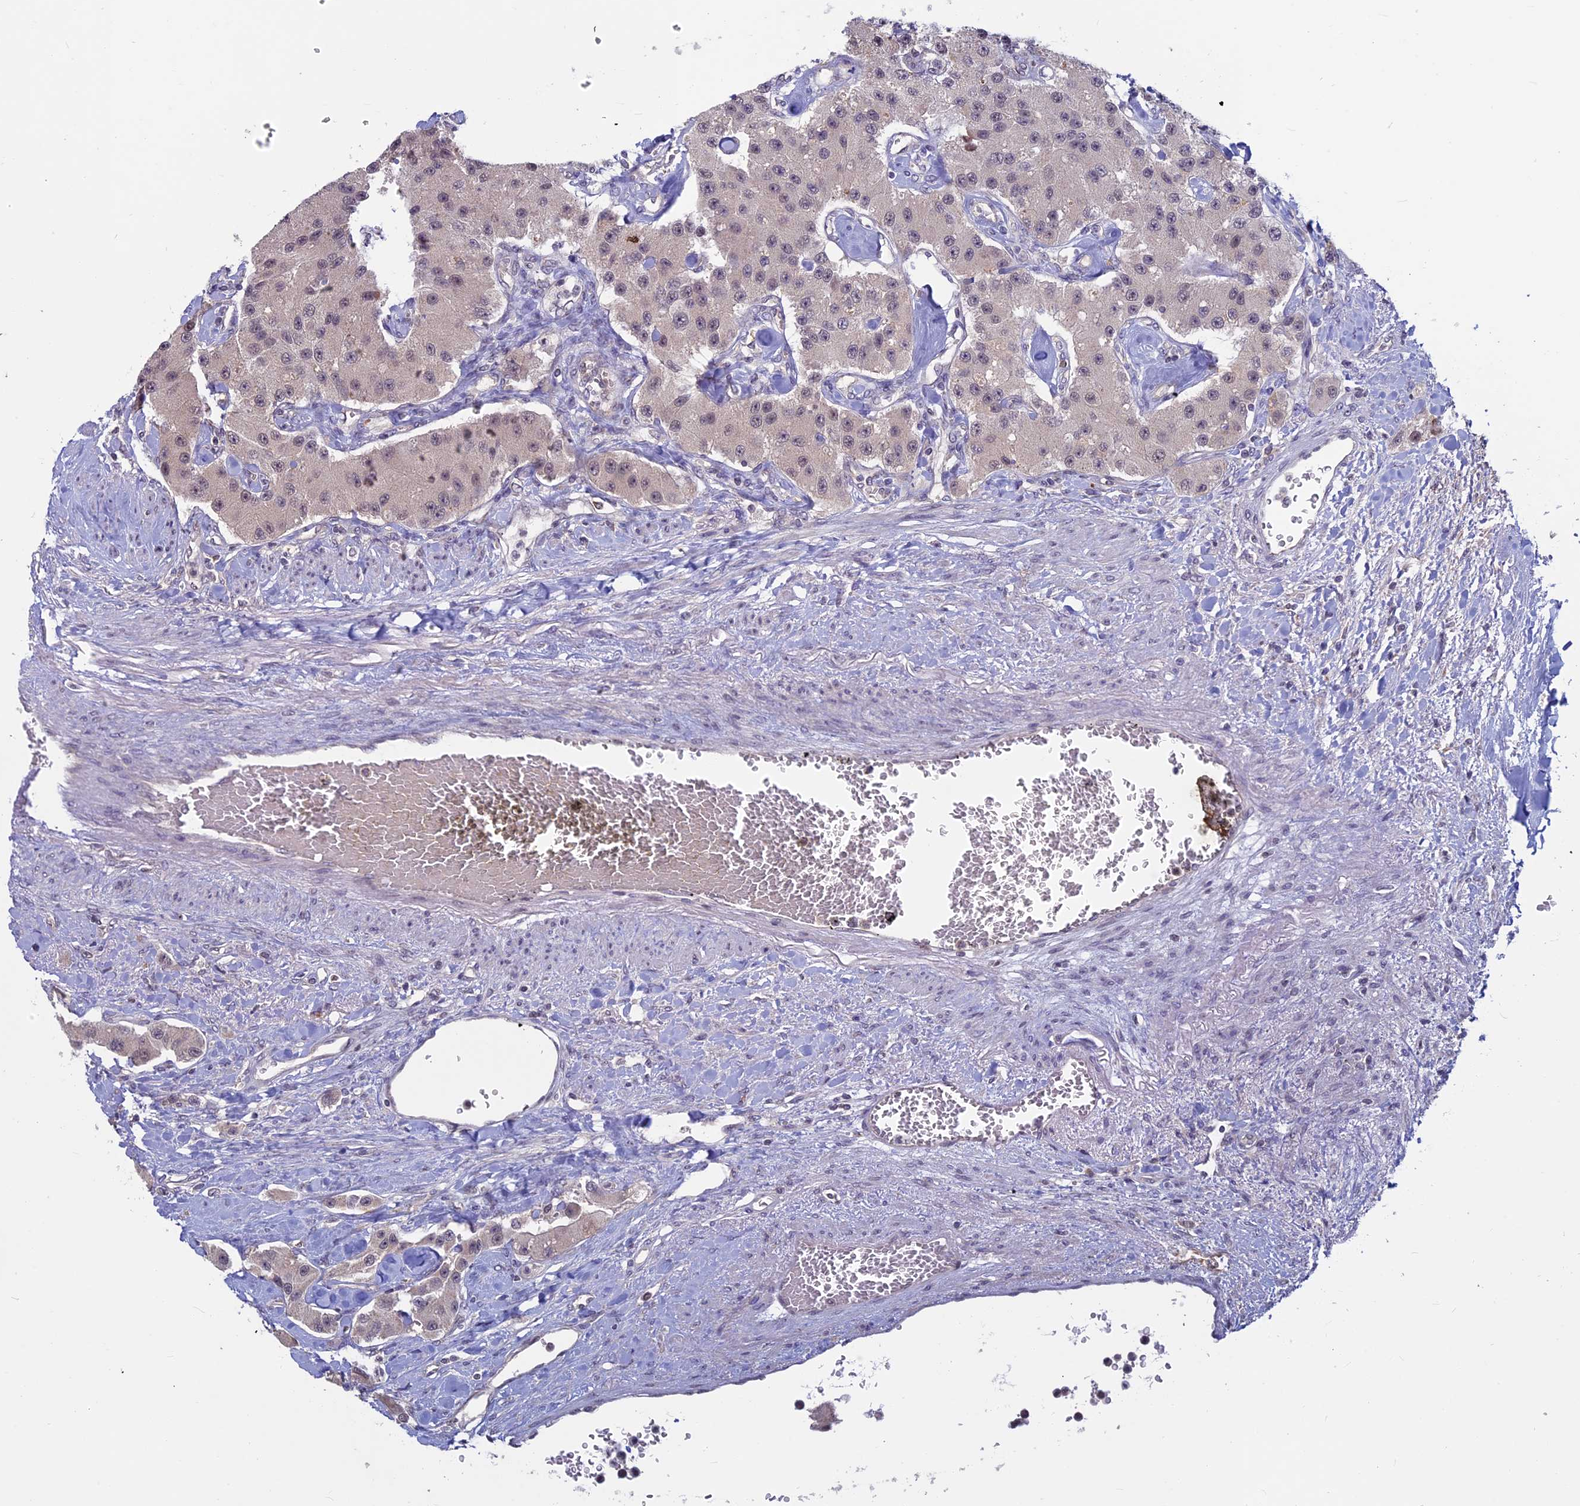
{"staining": {"intensity": "weak", "quantity": "25%-75%", "location": "nuclear"}, "tissue": "carcinoid", "cell_type": "Tumor cells", "image_type": "cancer", "snomed": [{"axis": "morphology", "description": "Carcinoid, malignant, NOS"}, {"axis": "topography", "description": "Pancreas"}], "caption": "Protein analysis of carcinoid (malignant) tissue demonstrates weak nuclear staining in about 25%-75% of tumor cells.", "gene": "SPIRE1", "patient": {"sex": "male", "age": 41}}